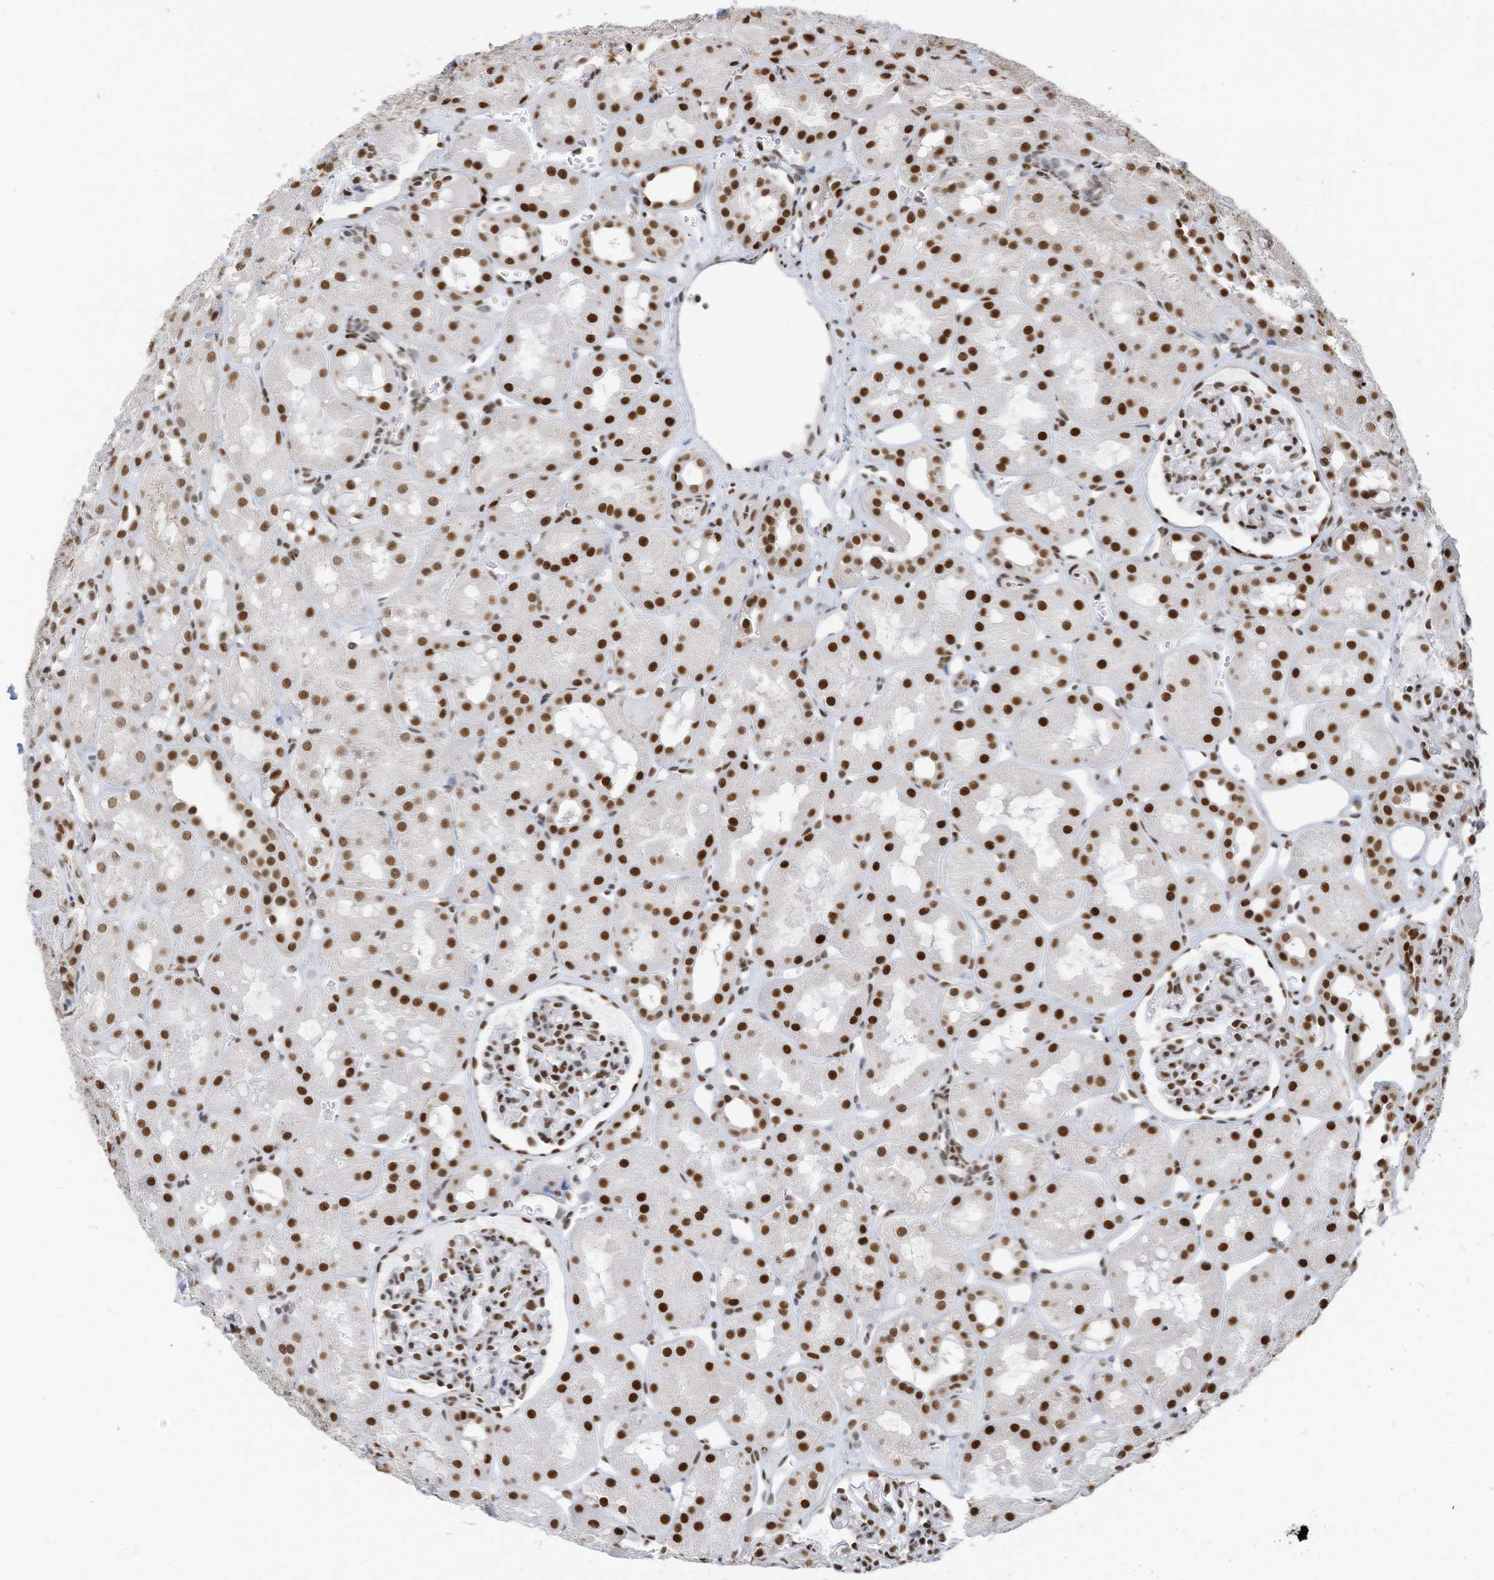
{"staining": {"intensity": "moderate", "quantity": ">75%", "location": "nuclear"}, "tissue": "kidney", "cell_type": "Cells in glomeruli", "image_type": "normal", "snomed": [{"axis": "morphology", "description": "Normal tissue, NOS"}, {"axis": "topography", "description": "Kidney"}], "caption": "Protein staining by IHC displays moderate nuclear staining in about >75% of cells in glomeruli in unremarkable kidney.", "gene": "KHSRP", "patient": {"sex": "male", "age": 16}}